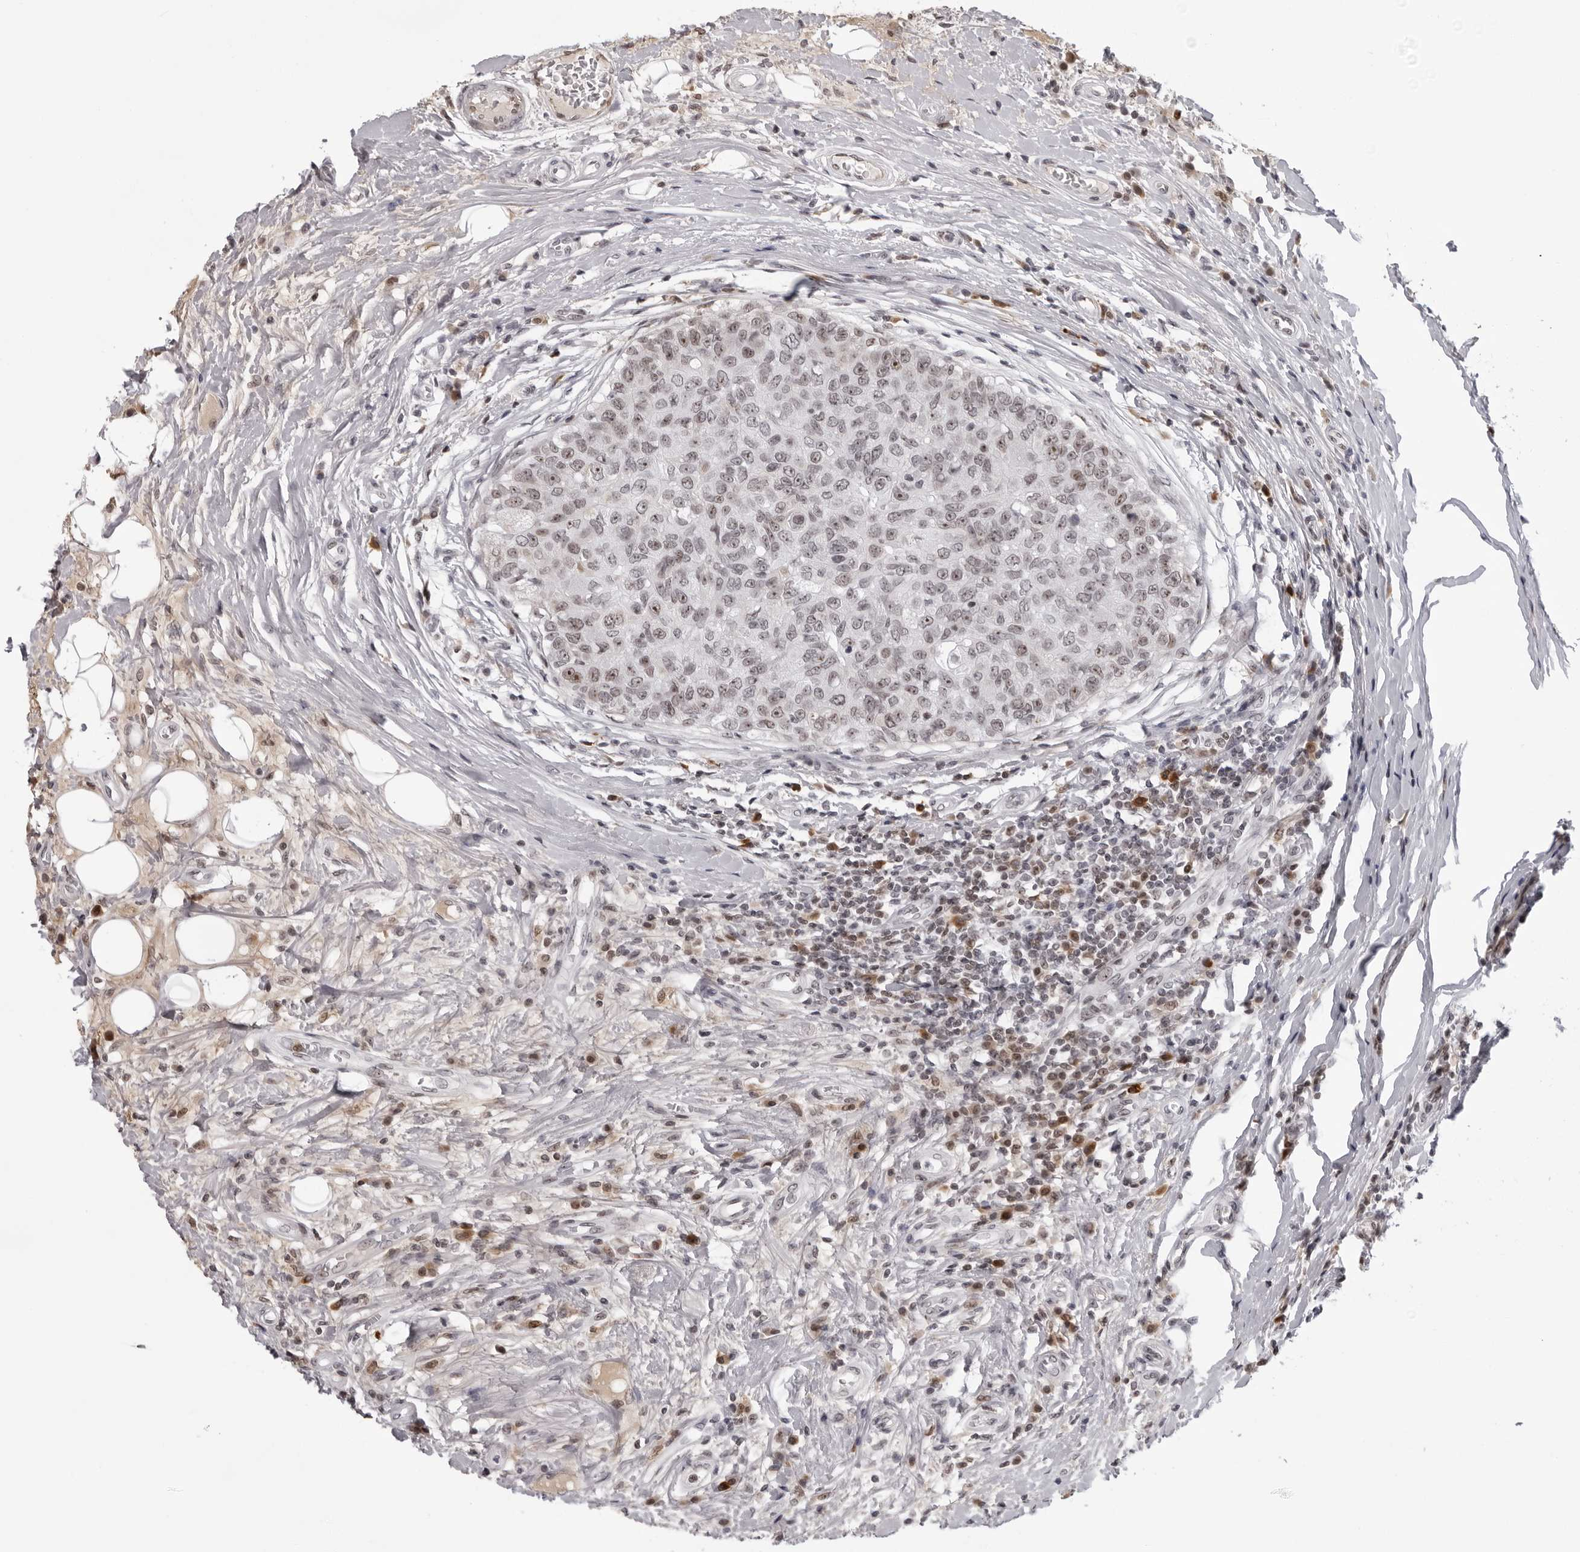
{"staining": {"intensity": "moderate", "quantity": ">75%", "location": "nuclear"}, "tissue": "breast cancer", "cell_type": "Tumor cells", "image_type": "cancer", "snomed": [{"axis": "morphology", "description": "Duct carcinoma"}, {"axis": "topography", "description": "Breast"}], "caption": "Immunohistochemical staining of human infiltrating ductal carcinoma (breast) exhibits moderate nuclear protein positivity in about >75% of tumor cells.", "gene": "EXOSC10", "patient": {"sex": "female", "age": 27}}